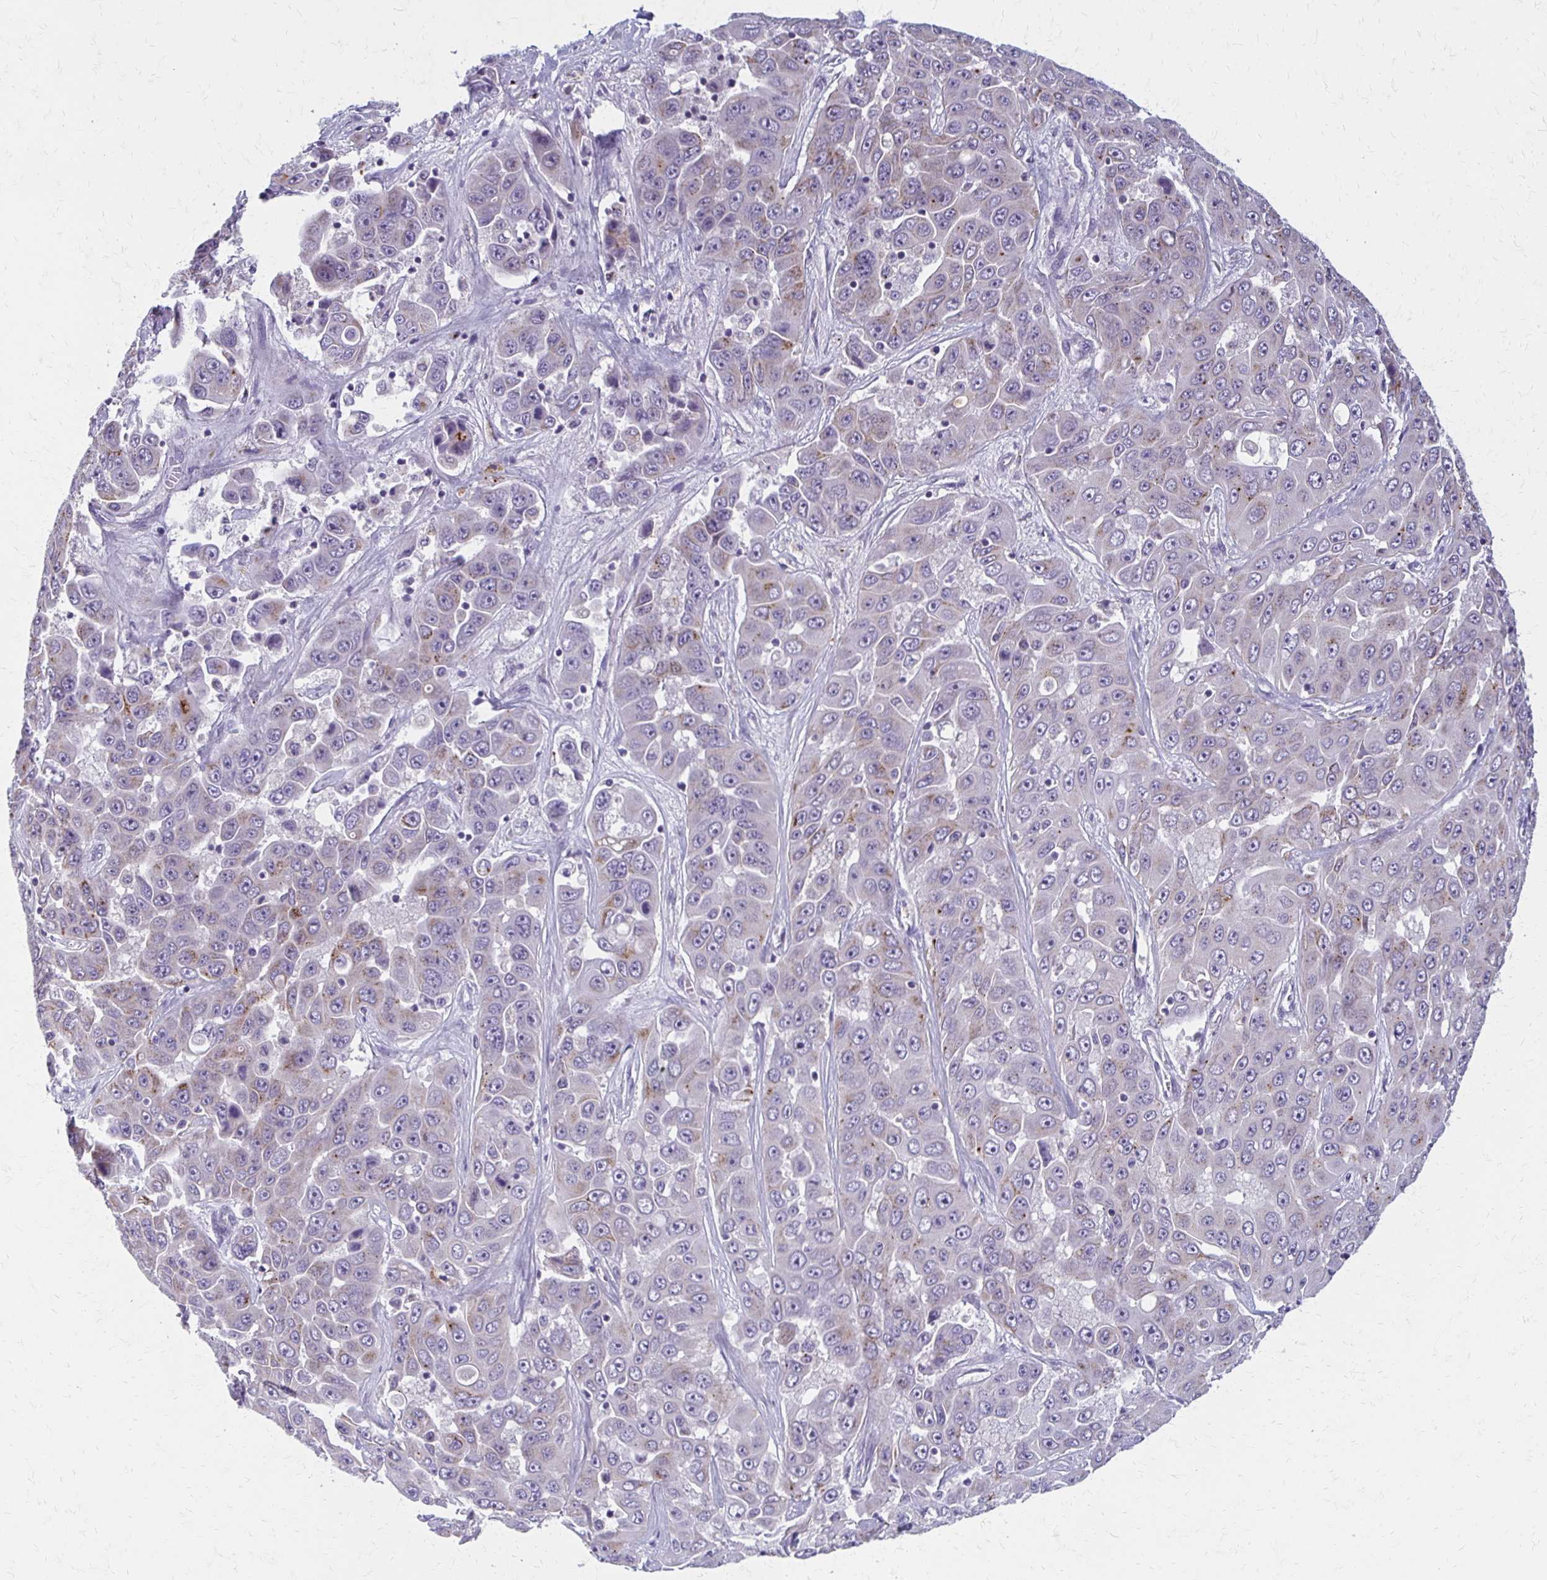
{"staining": {"intensity": "moderate", "quantity": "<25%", "location": "cytoplasmic/membranous"}, "tissue": "liver cancer", "cell_type": "Tumor cells", "image_type": "cancer", "snomed": [{"axis": "morphology", "description": "Cholangiocarcinoma"}, {"axis": "topography", "description": "Liver"}], "caption": "IHC of human cholangiocarcinoma (liver) exhibits low levels of moderate cytoplasmic/membranous staining in about <25% of tumor cells.", "gene": "BBS12", "patient": {"sex": "female", "age": 52}}